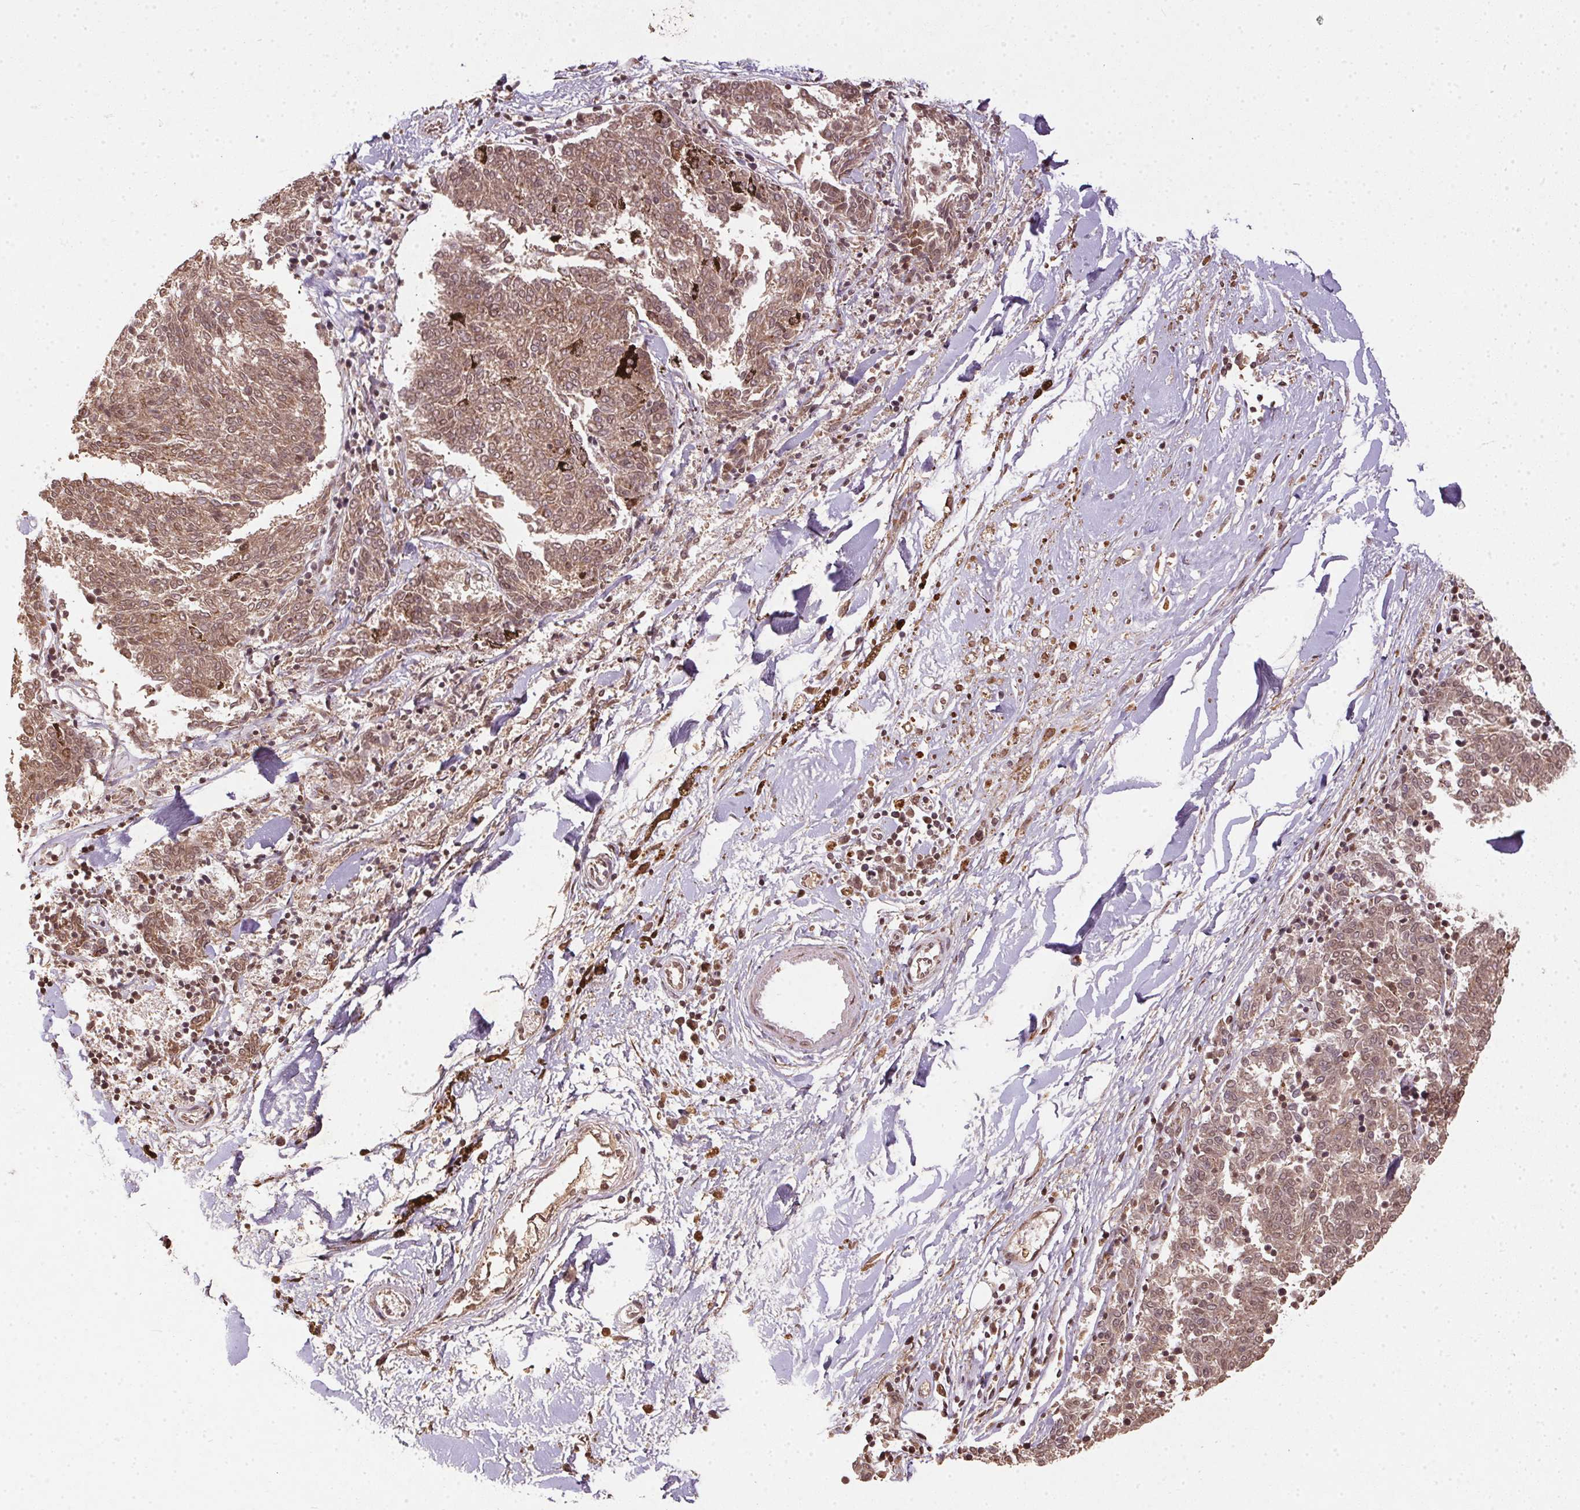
{"staining": {"intensity": "weak", "quantity": ">75%", "location": "cytoplasmic/membranous"}, "tissue": "melanoma", "cell_type": "Tumor cells", "image_type": "cancer", "snomed": [{"axis": "morphology", "description": "Malignant melanoma, NOS"}, {"axis": "topography", "description": "Skin"}], "caption": "Immunohistochemical staining of malignant melanoma demonstrates weak cytoplasmic/membranous protein expression in approximately >75% of tumor cells.", "gene": "SPRED2", "patient": {"sex": "female", "age": 72}}